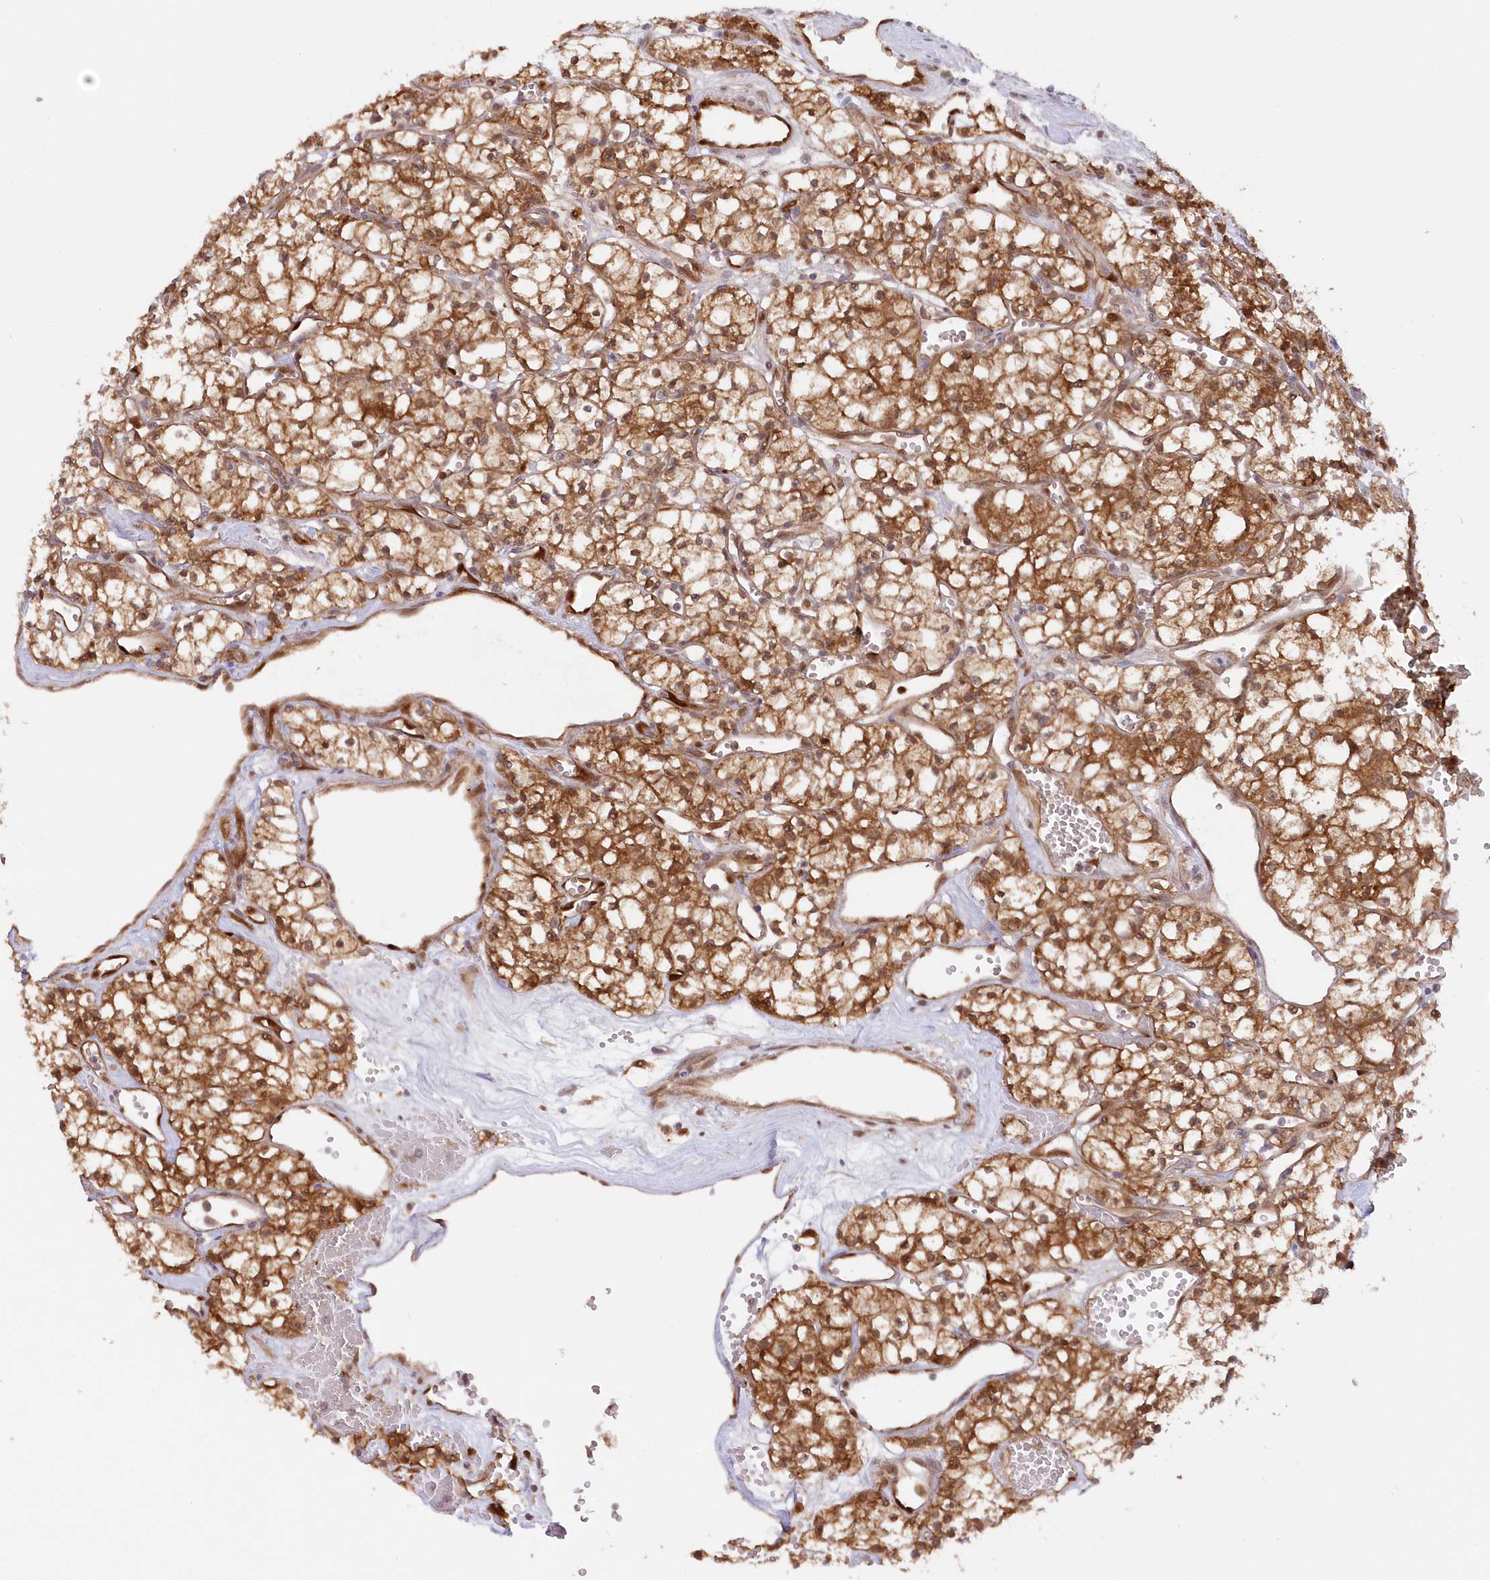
{"staining": {"intensity": "moderate", "quantity": ">75%", "location": "cytoplasmic/membranous"}, "tissue": "renal cancer", "cell_type": "Tumor cells", "image_type": "cancer", "snomed": [{"axis": "morphology", "description": "Adenocarcinoma, NOS"}, {"axis": "topography", "description": "Kidney"}], "caption": "An IHC photomicrograph of neoplastic tissue is shown. Protein staining in brown highlights moderate cytoplasmic/membranous positivity in renal adenocarcinoma within tumor cells.", "gene": "GBE1", "patient": {"sex": "male", "age": 59}}